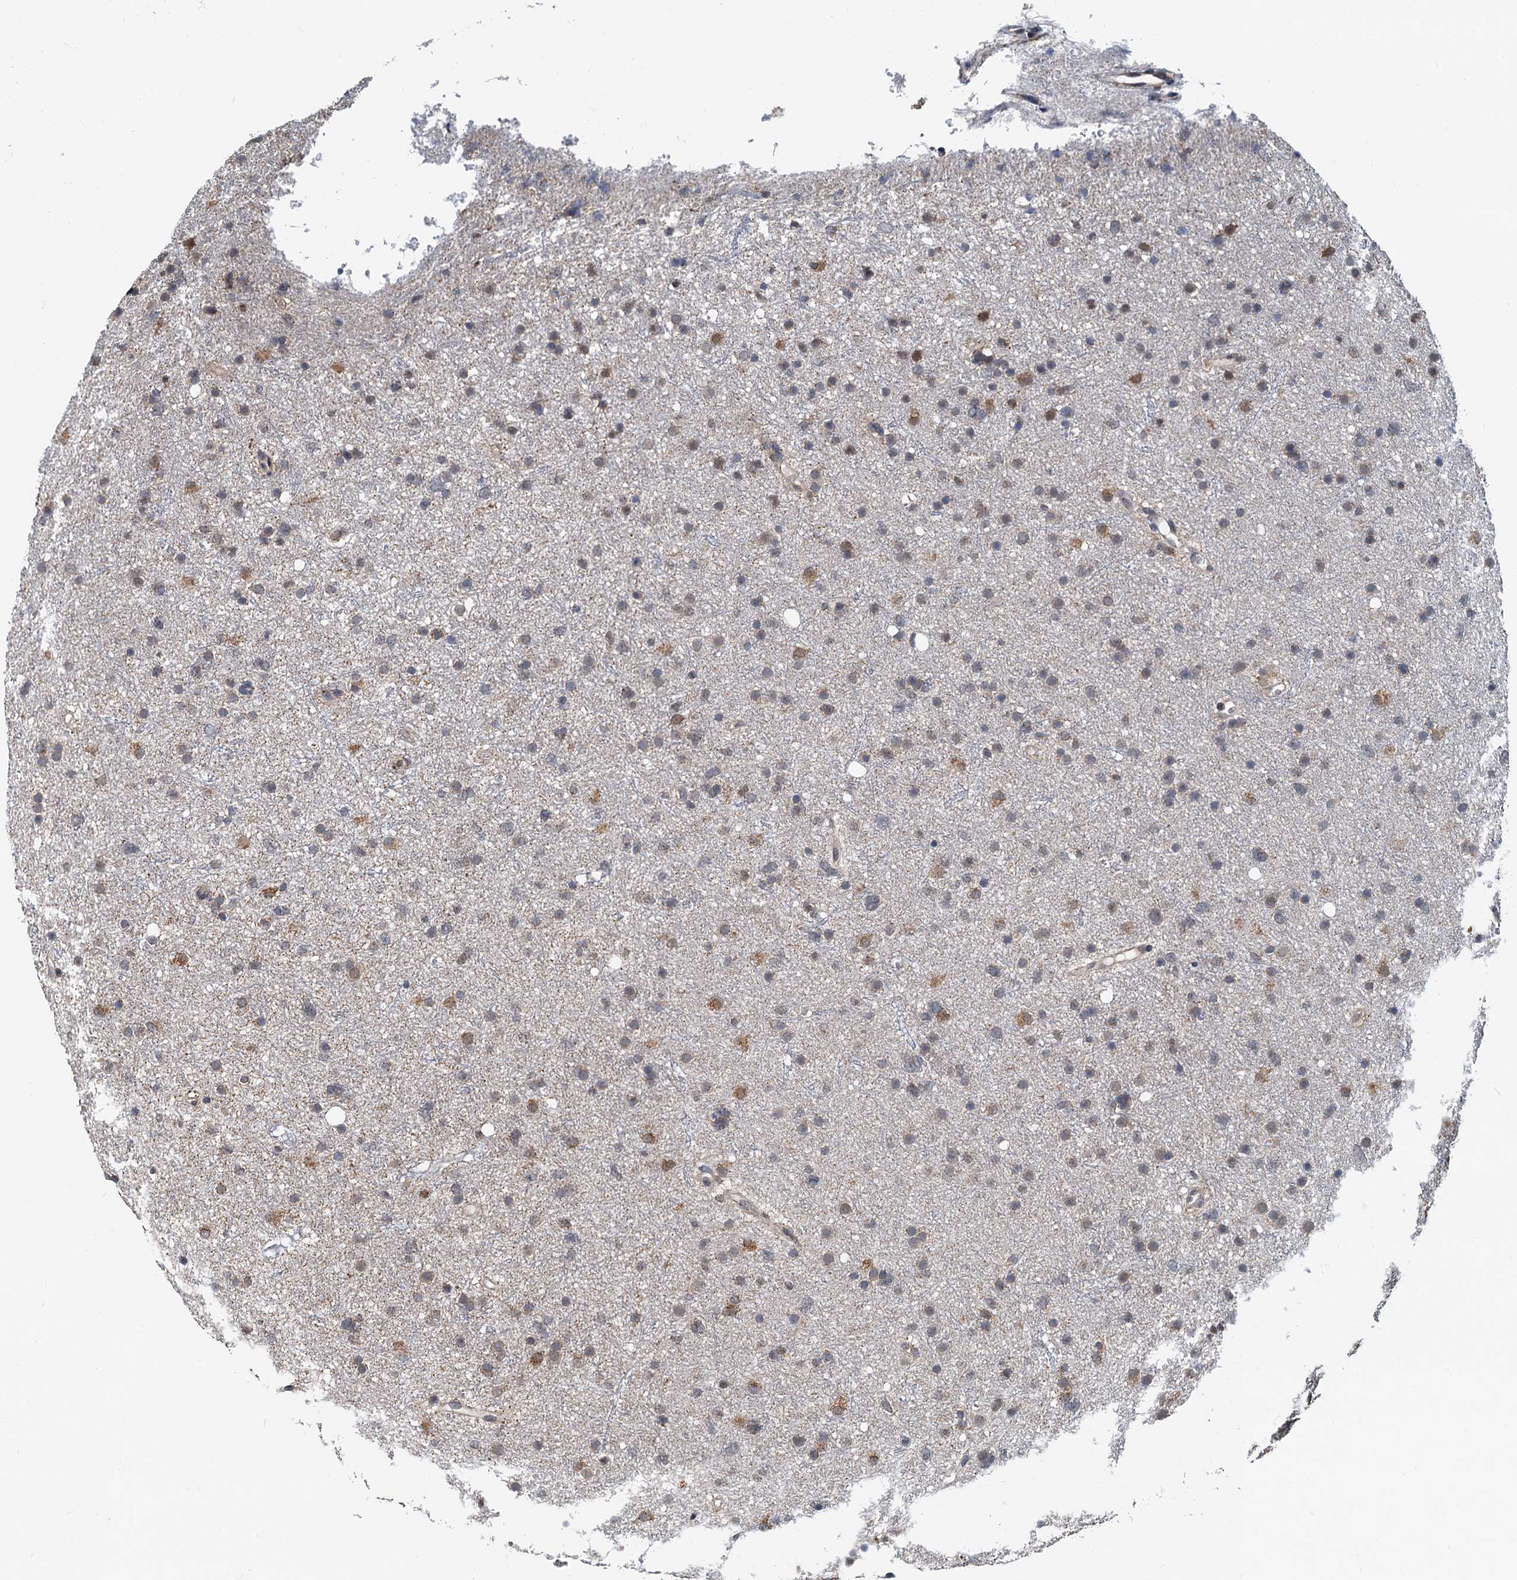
{"staining": {"intensity": "moderate", "quantity": "25%-75%", "location": "cytoplasmic/membranous"}, "tissue": "glioma", "cell_type": "Tumor cells", "image_type": "cancer", "snomed": [{"axis": "morphology", "description": "Glioma, malignant, Low grade"}, {"axis": "topography", "description": "Cerebral cortex"}], "caption": "Moderate cytoplasmic/membranous positivity is identified in about 25%-75% of tumor cells in malignant glioma (low-grade).", "gene": "MCMBP", "patient": {"sex": "female", "age": 39}}